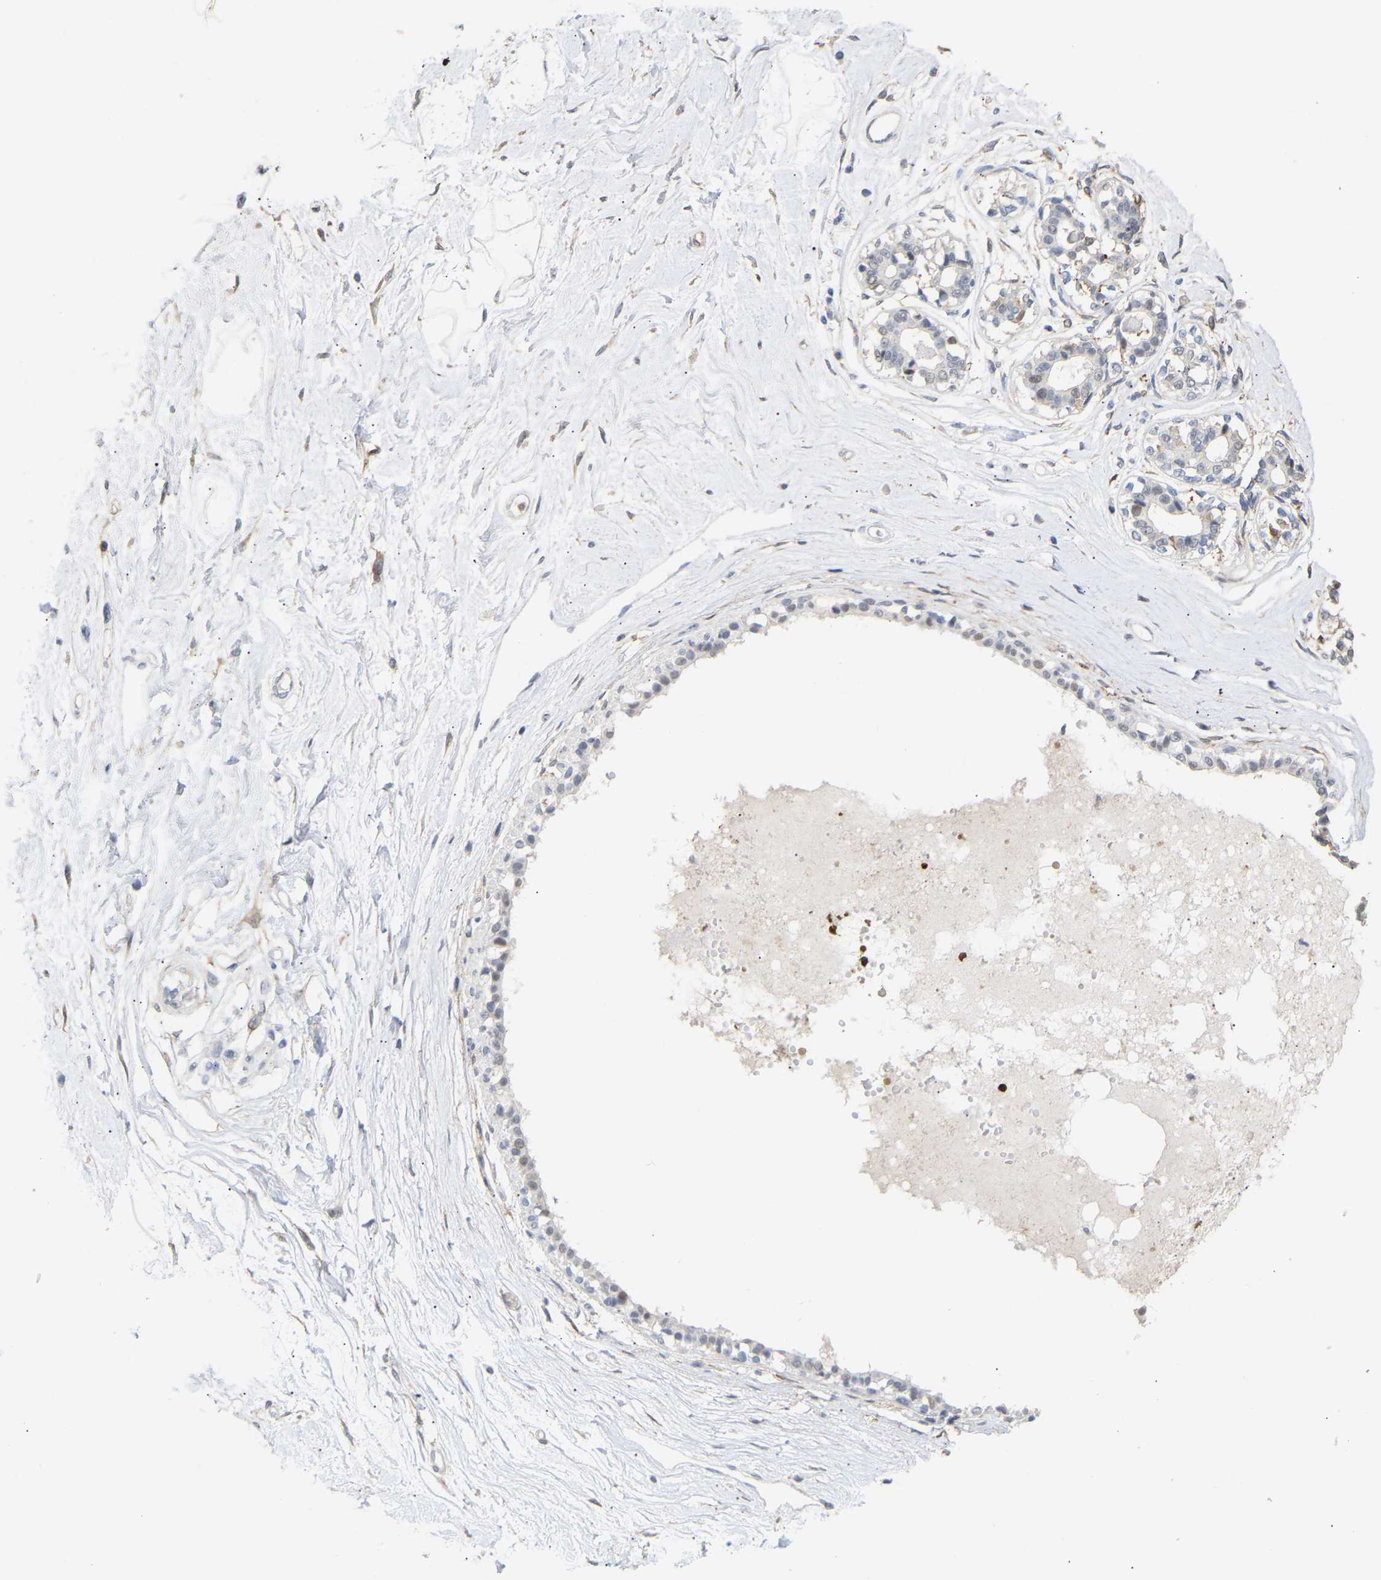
{"staining": {"intensity": "weak", "quantity": "<25%", "location": "cytoplasmic/membranous"}, "tissue": "breast", "cell_type": "Glandular cells", "image_type": "normal", "snomed": [{"axis": "morphology", "description": "Normal tissue, NOS"}, {"axis": "topography", "description": "Breast"}], "caption": "DAB immunohistochemical staining of normal breast demonstrates no significant positivity in glandular cells.", "gene": "AMPH", "patient": {"sex": "female", "age": 45}}